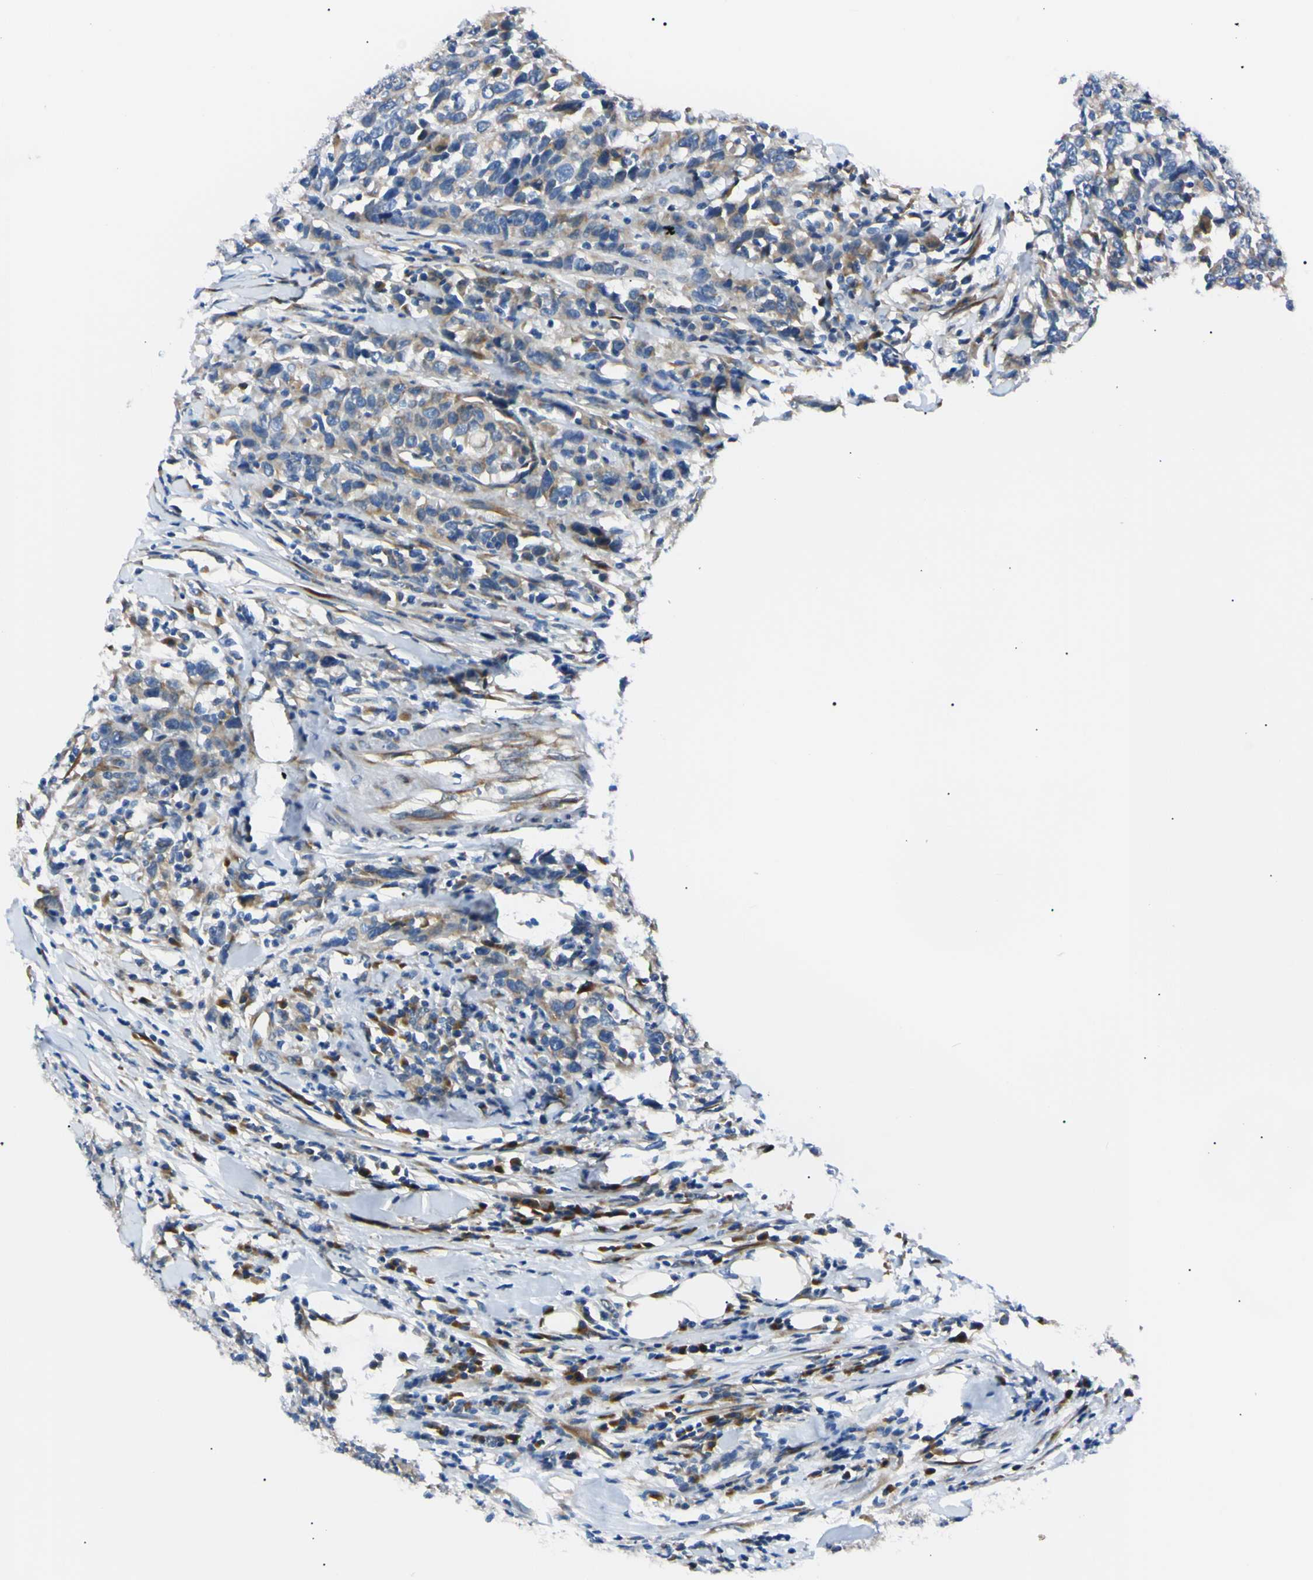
{"staining": {"intensity": "weak", "quantity": "25%-75%", "location": "cytoplasmic/membranous"}, "tissue": "urothelial cancer", "cell_type": "Tumor cells", "image_type": "cancer", "snomed": [{"axis": "morphology", "description": "Urothelial carcinoma, High grade"}, {"axis": "topography", "description": "Urinary bladder"}], "caption": "This photomicrograph demonstrates IHC staining of urothelial carcinoma (high-grade), with low weak cytoplasmic/membranous positivity in approximately 25%-75% of tumor cells.", "gene": "IER3IP1", "patient": {"sex": "male", "age": 61}}